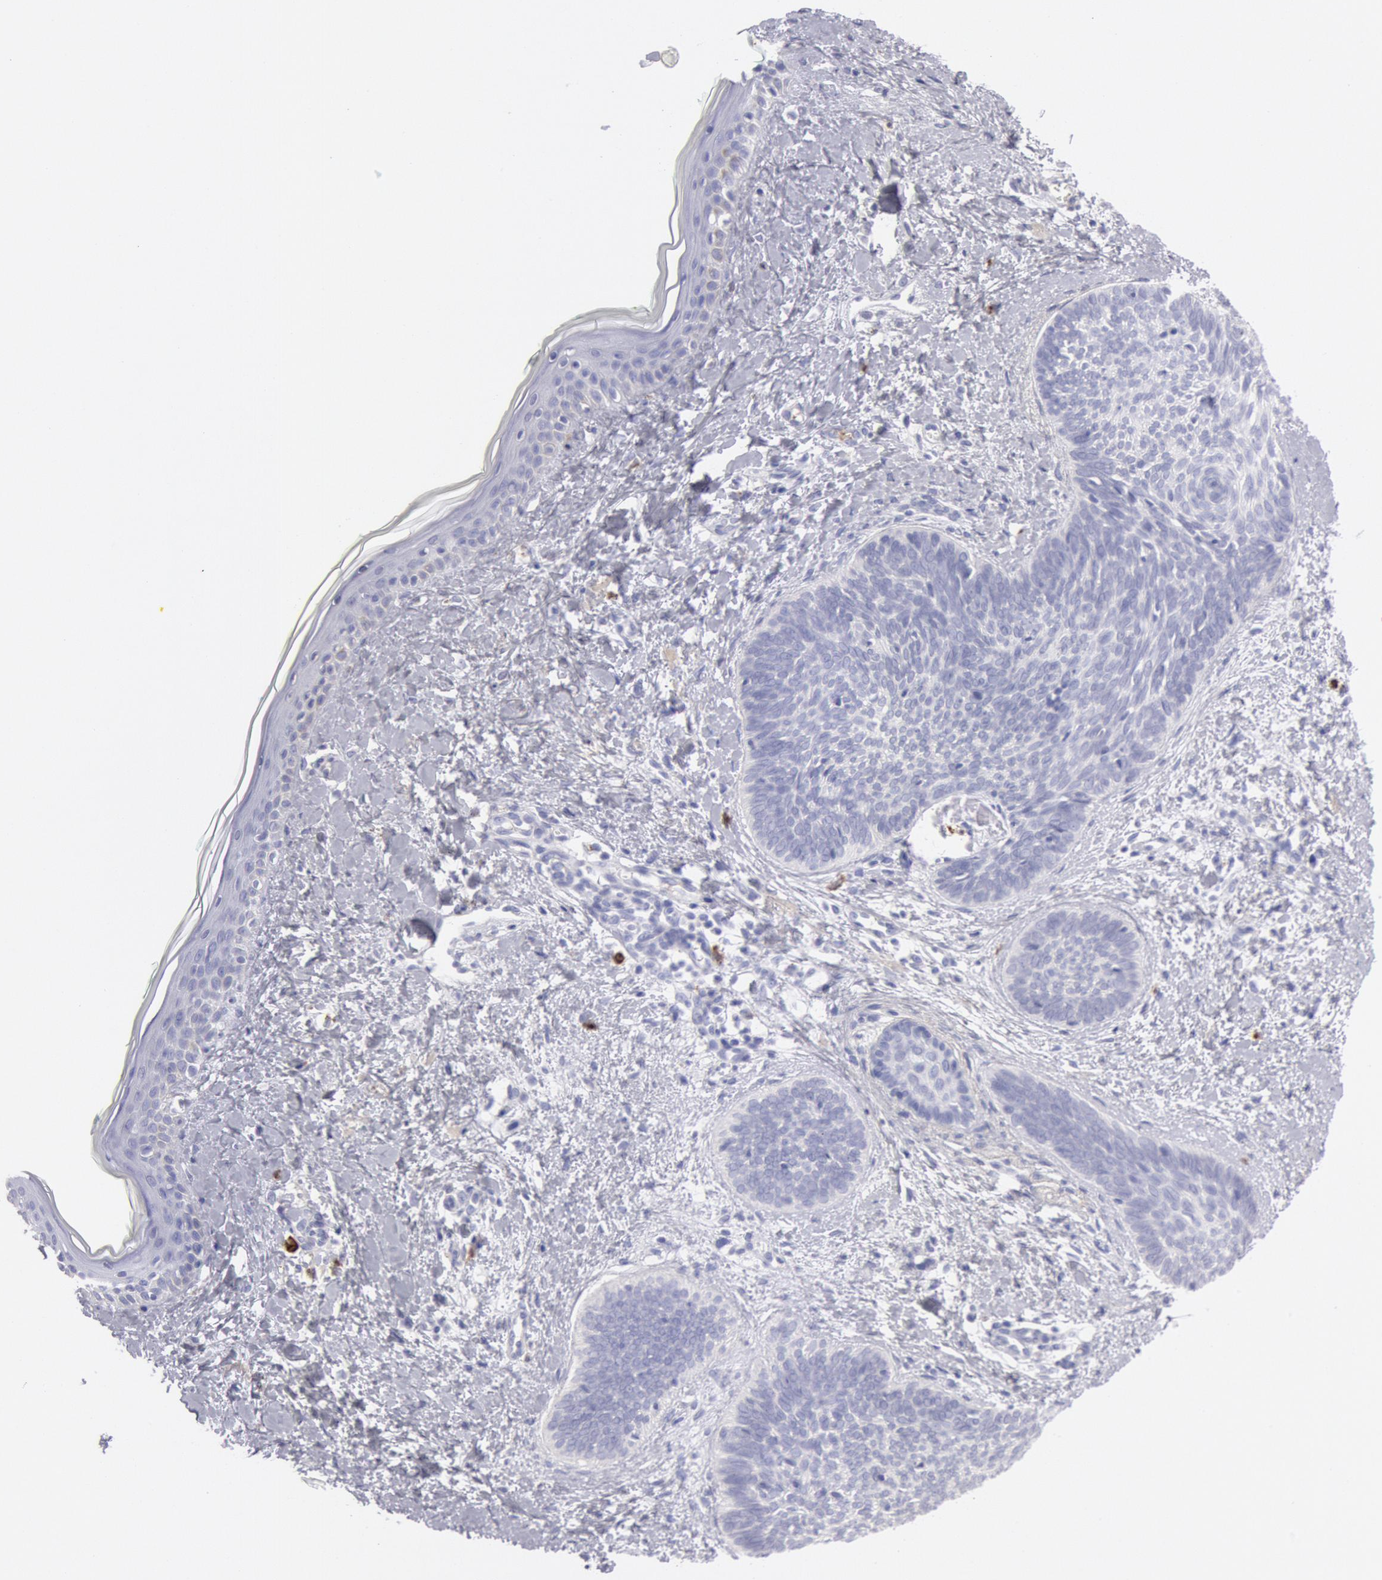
{"staining": {"intensity": "negative", "quantity": "none", "location": "none"}, "tissue": "skin cancer", "cell_type": "Tumor cells", "image_type": "cancer", "snomed": [{"axis": "morphology", "description": "Basal cell carcinoma"}, {"axis": "topography", "description": "Skin"}], "caption": "High power microscopy photomicrograph of an IHC image of basal cell carcinoma (skin), revealing no significant positivity in tumor cells.", "gene": "FCN1", "patient": {"sex": "female", "age": 81}}